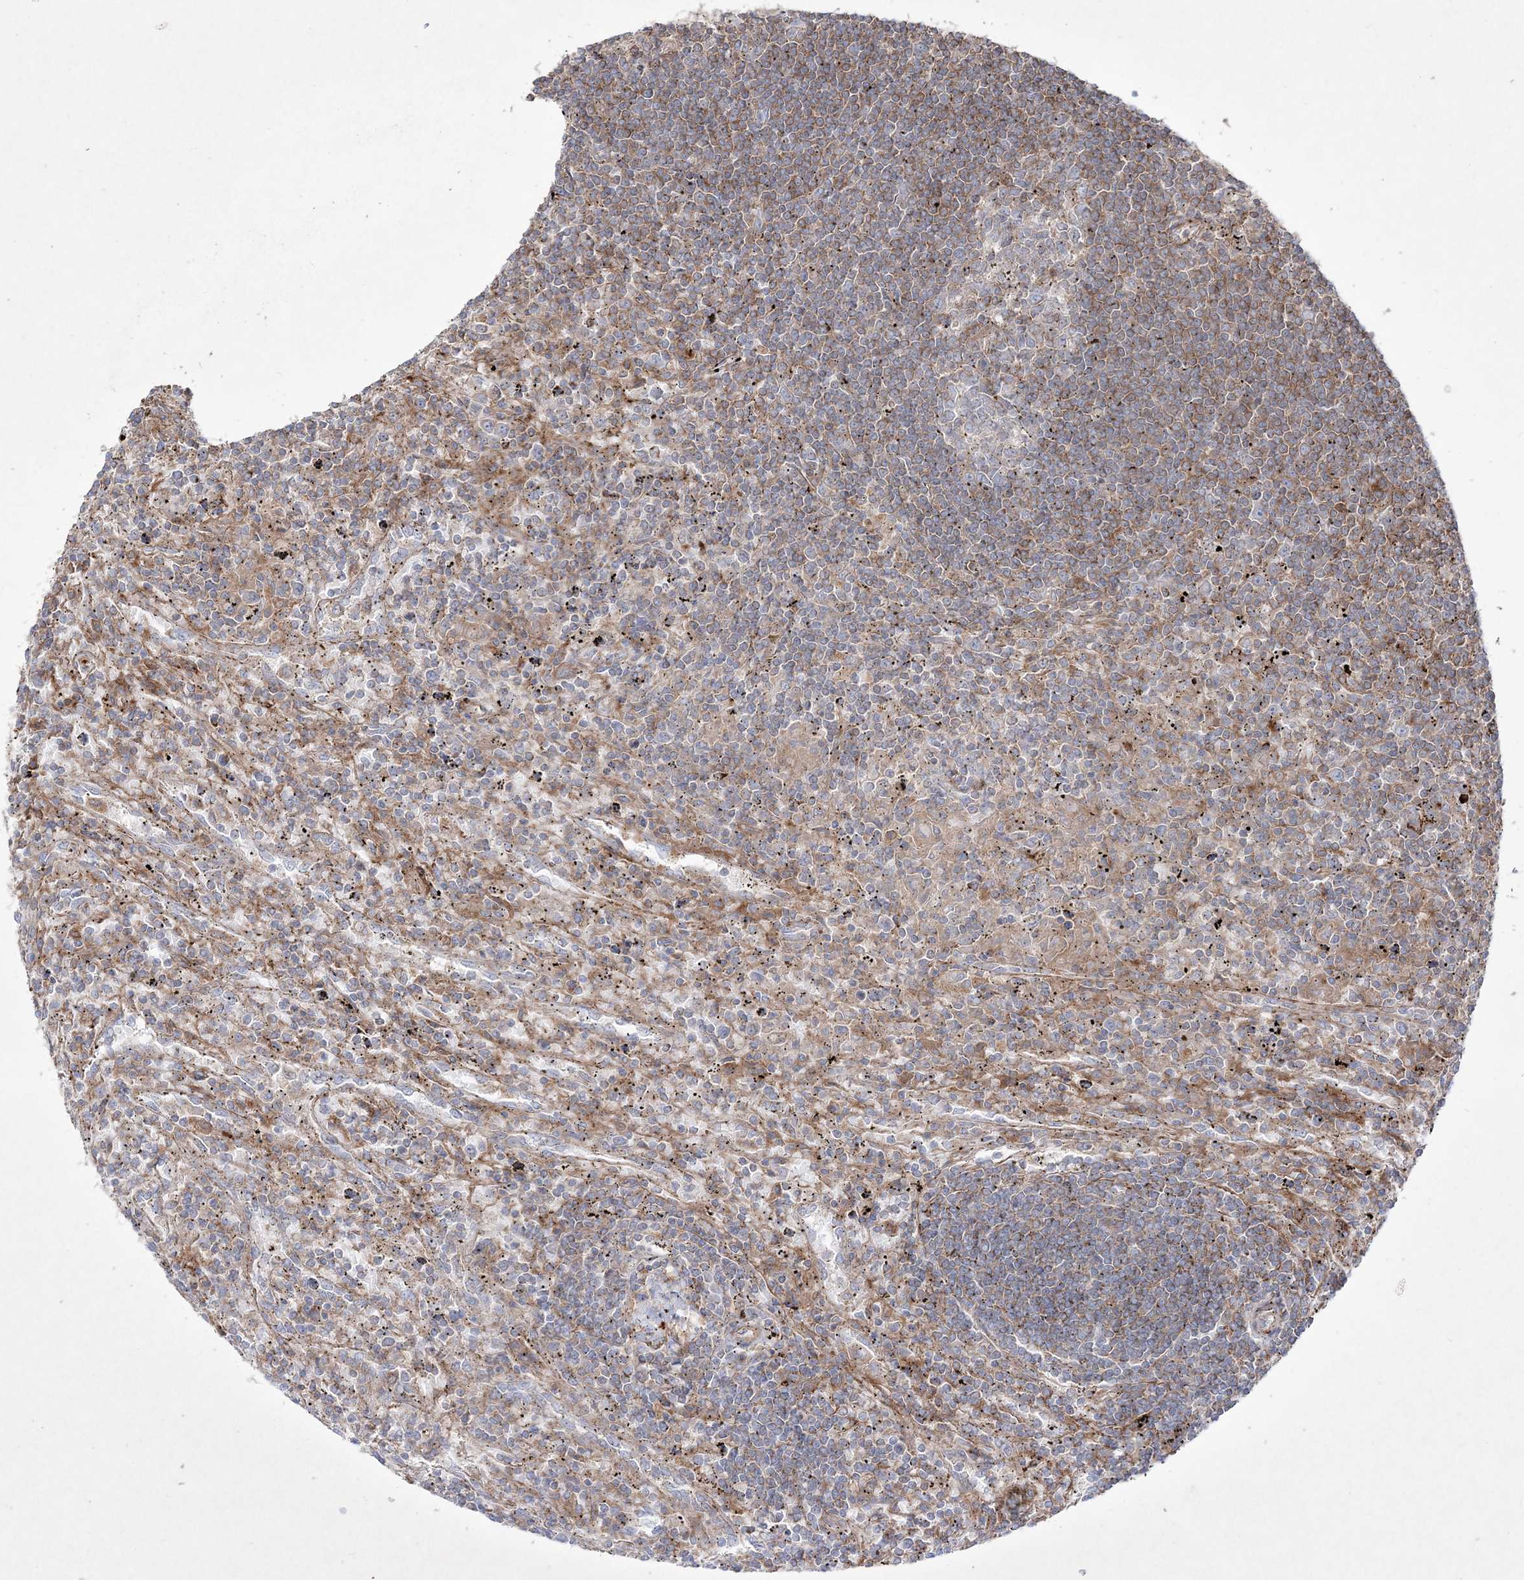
{"staining": {"intensity": "weak", "quantity": "25%-75%", "location": "cytoplasmic/membranous"}, "tissue": "lymphoma", "cell_type": "Tumor cells", "image_type": "cancer", "snomed": [{"axis": "morphology", "description": "Malignant lymphoma, non-Hodgkin's type, Low grade"}, {"axis": "topography", "description": "Spleen"}], "caption": "This histopathology image shows malignant lymphoma, non-Hodgkin's type (low-grade) stained with immunohistochemistry (IHC) to label a protein in brown. The cytoplasmic/membranous of tumor cells show weak positivity for the protein. Nuclei are counter-stained blue.", "gene": "RICTOR", "patient": {"sex": "male", "age": 76}}